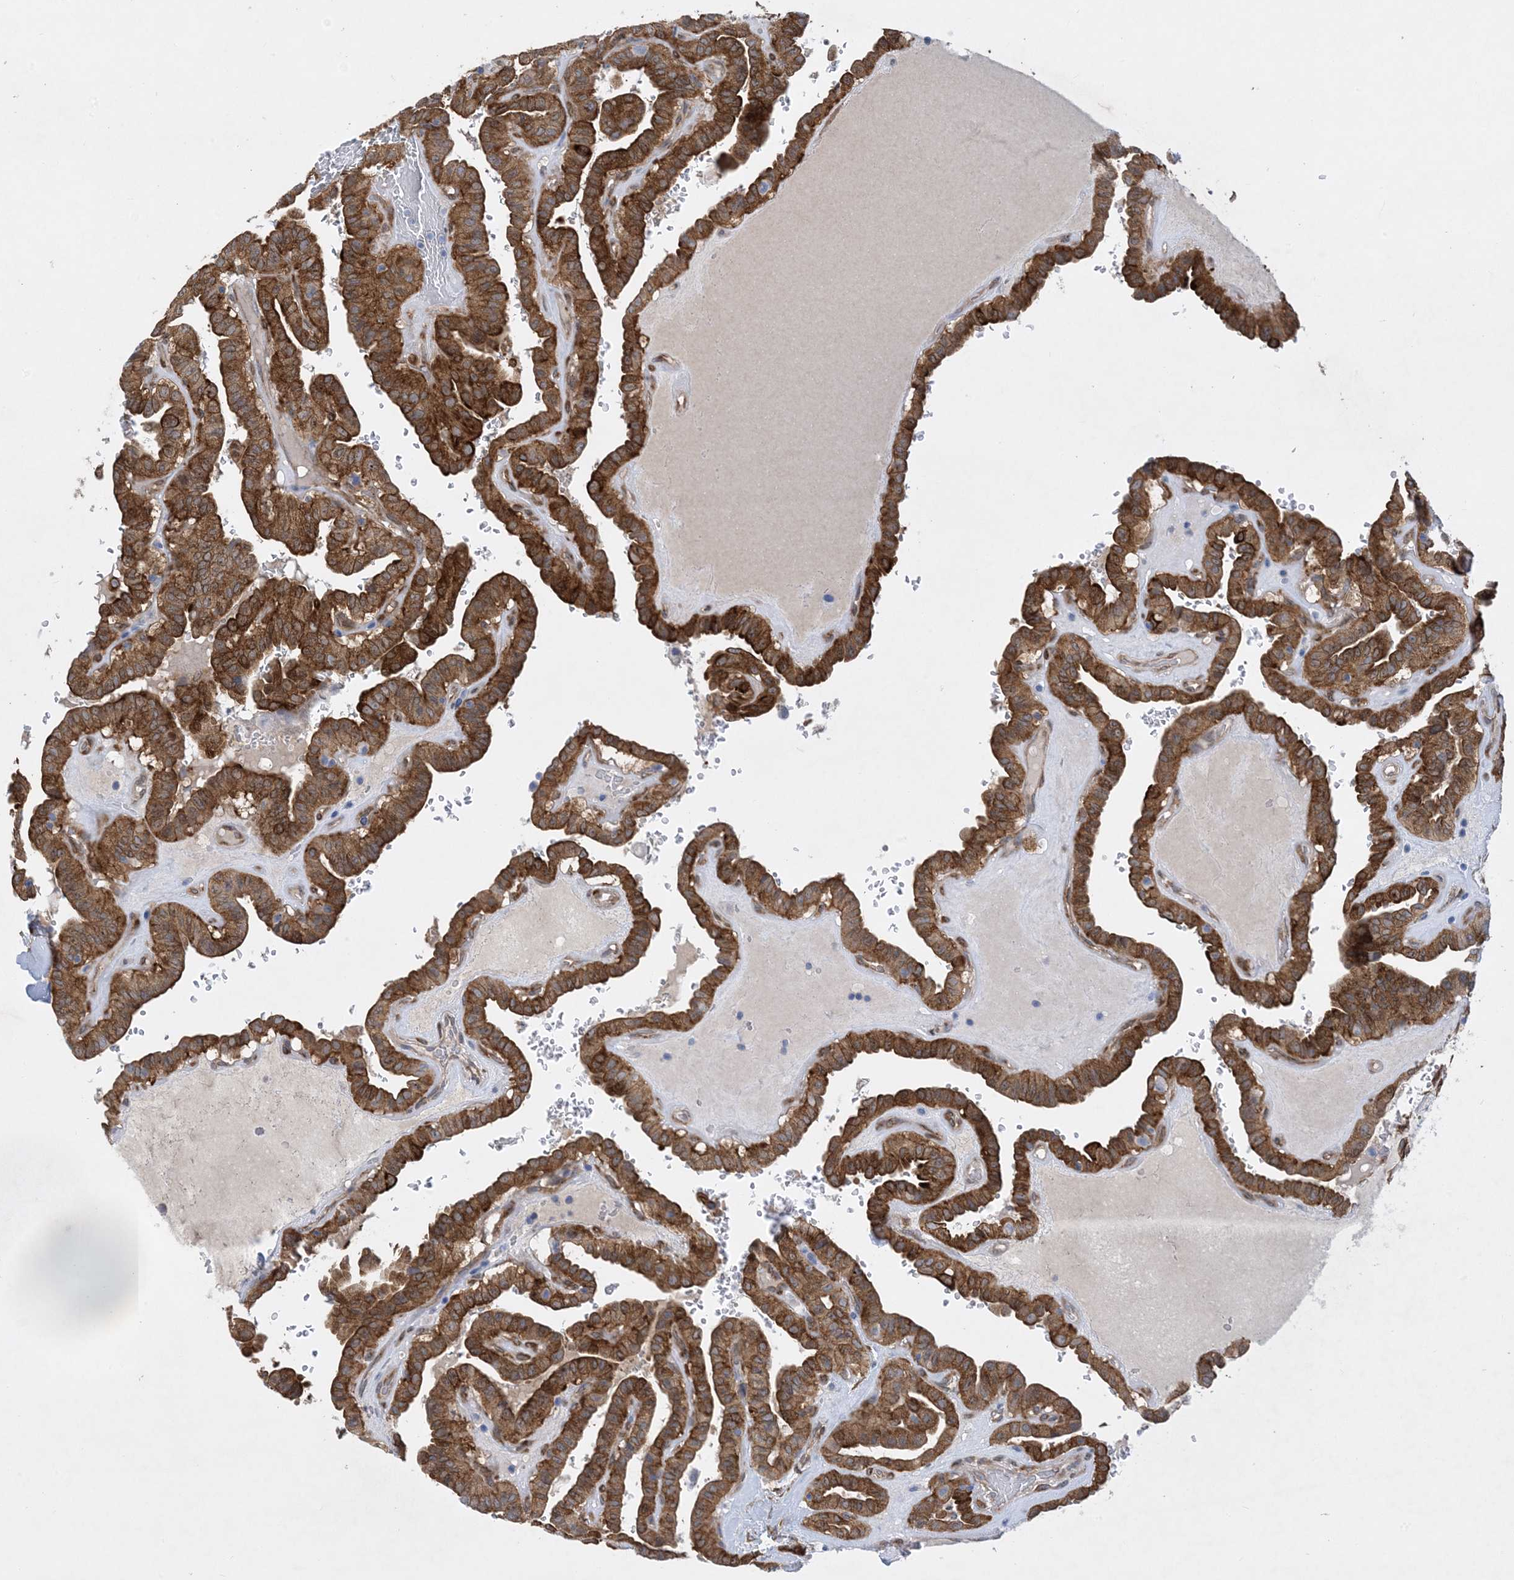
{"staining": {"intensity": "strong", "quantity": ">75%", "location": "cytoplasmic/membranous"}, "tissue": "thyroid cancer", "cell_type": "Tumor cells", "image_type": "cancer", "snomed": [{"axis": "morphology", "description": "Papillary adenocarcinoma, NOS"}, {"axis": "topography", "description": "Thyroid gland"}], "caption": "A high amount of strong cytoplasmic/membranous positivity is identified in about >75% of tumor cells in papillary adenocarcinoma (thyroid) tissue.", "gene": "RBMS3", "patient": {"sex": "male", "age": 77}}